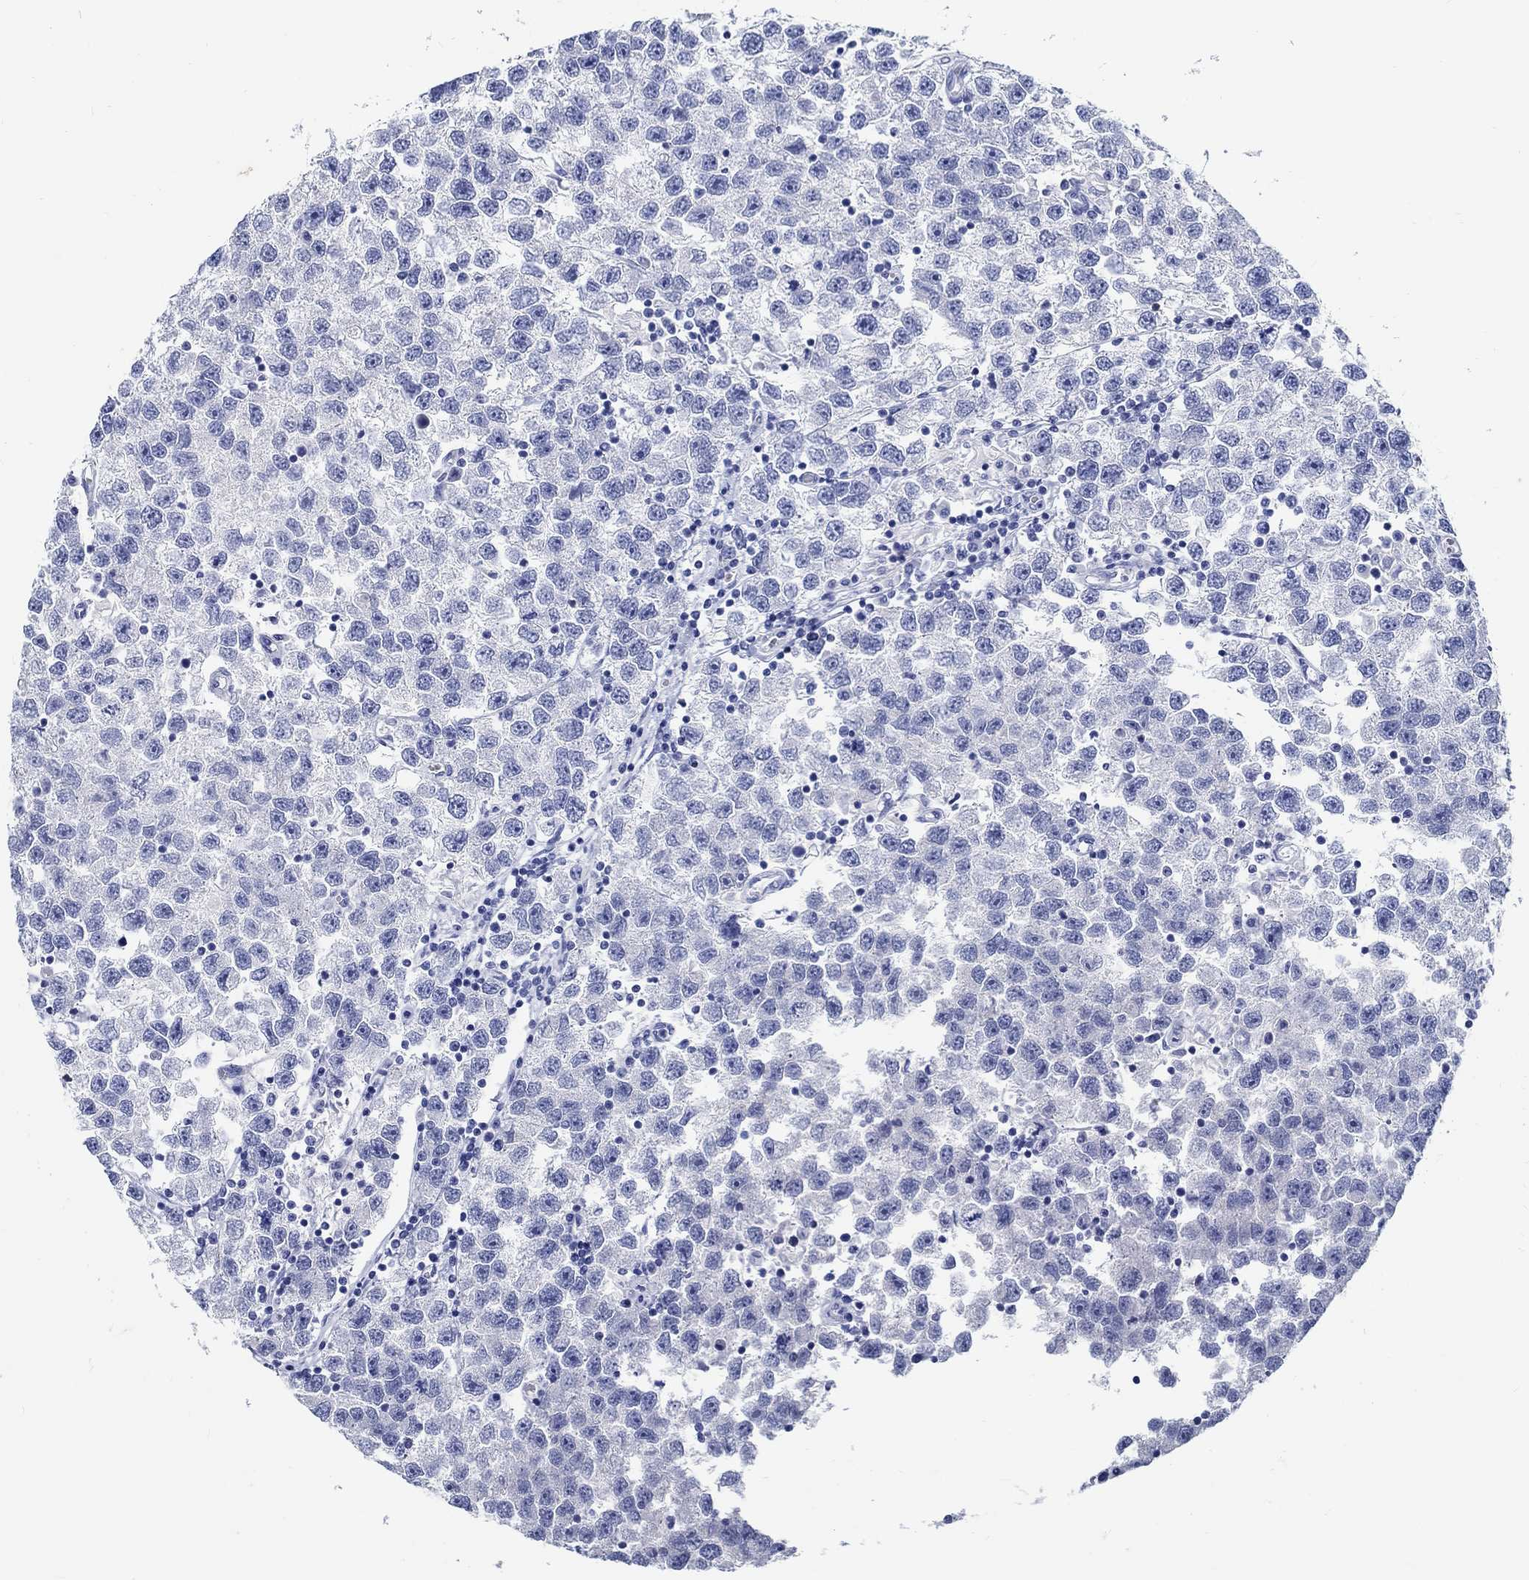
{"staining": {"intensity": "negative", "quantity": "none", "location": "none"}, "tissue": "testis cancer", "cell_type": "Tumor cells", "image_type": "cancer", "snomed": [{"axis": "morphology", "description": "Seminoma, NOS"}, {"axis": "topography", "description": "Testis"}], "caption": "Immunohistochemistry (IHC) histopathology image of human seminoma (testis) stained for a protein (brown), which reveals no staining in tumor cells. (Brightfield microscopy of DAB (3,3'-diaminobenzidine) immunohistochemistry at high magnification).", "gene": "FBXO2", "patient": {"sex": "male", "age": 26}}